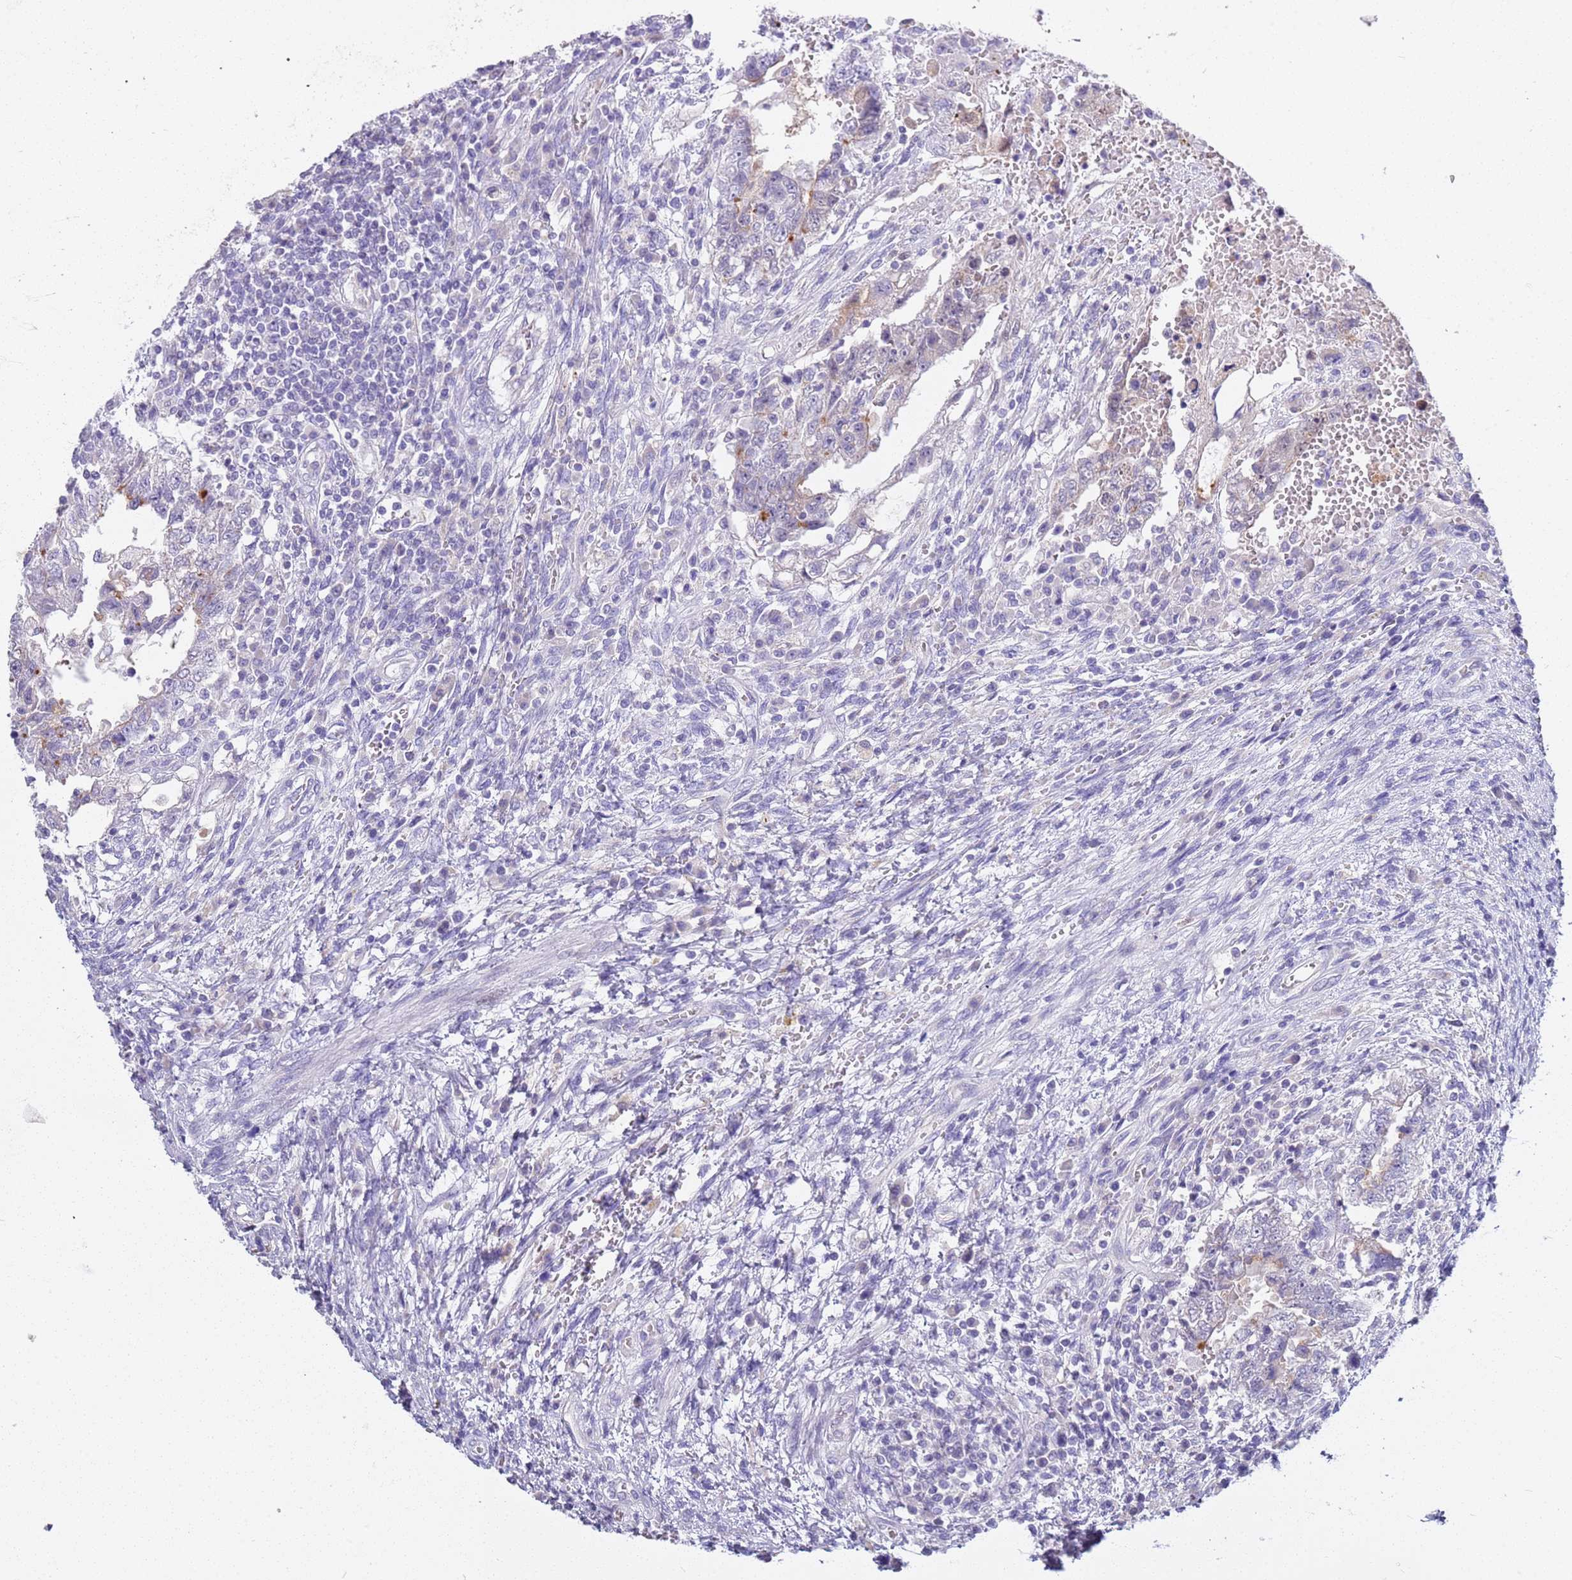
{"staining": {"intensity": "negative", "quantity": "none", "location": "none"}, "tissue": "testis cancer", "cell_type": "Tumor cells", "image_type": "cancer", "snomed": [{"axis": "morphology", "description": "Carcinoma, Embryonal, NOS"}, {"axis": "topography", "description": "Testis"}], "caption": "Tumor cells show no significant protein expression in embryonal carcinoma (testis).", "gene": "BRMS1L", "patient": {"sex": "male", "age": 26}}